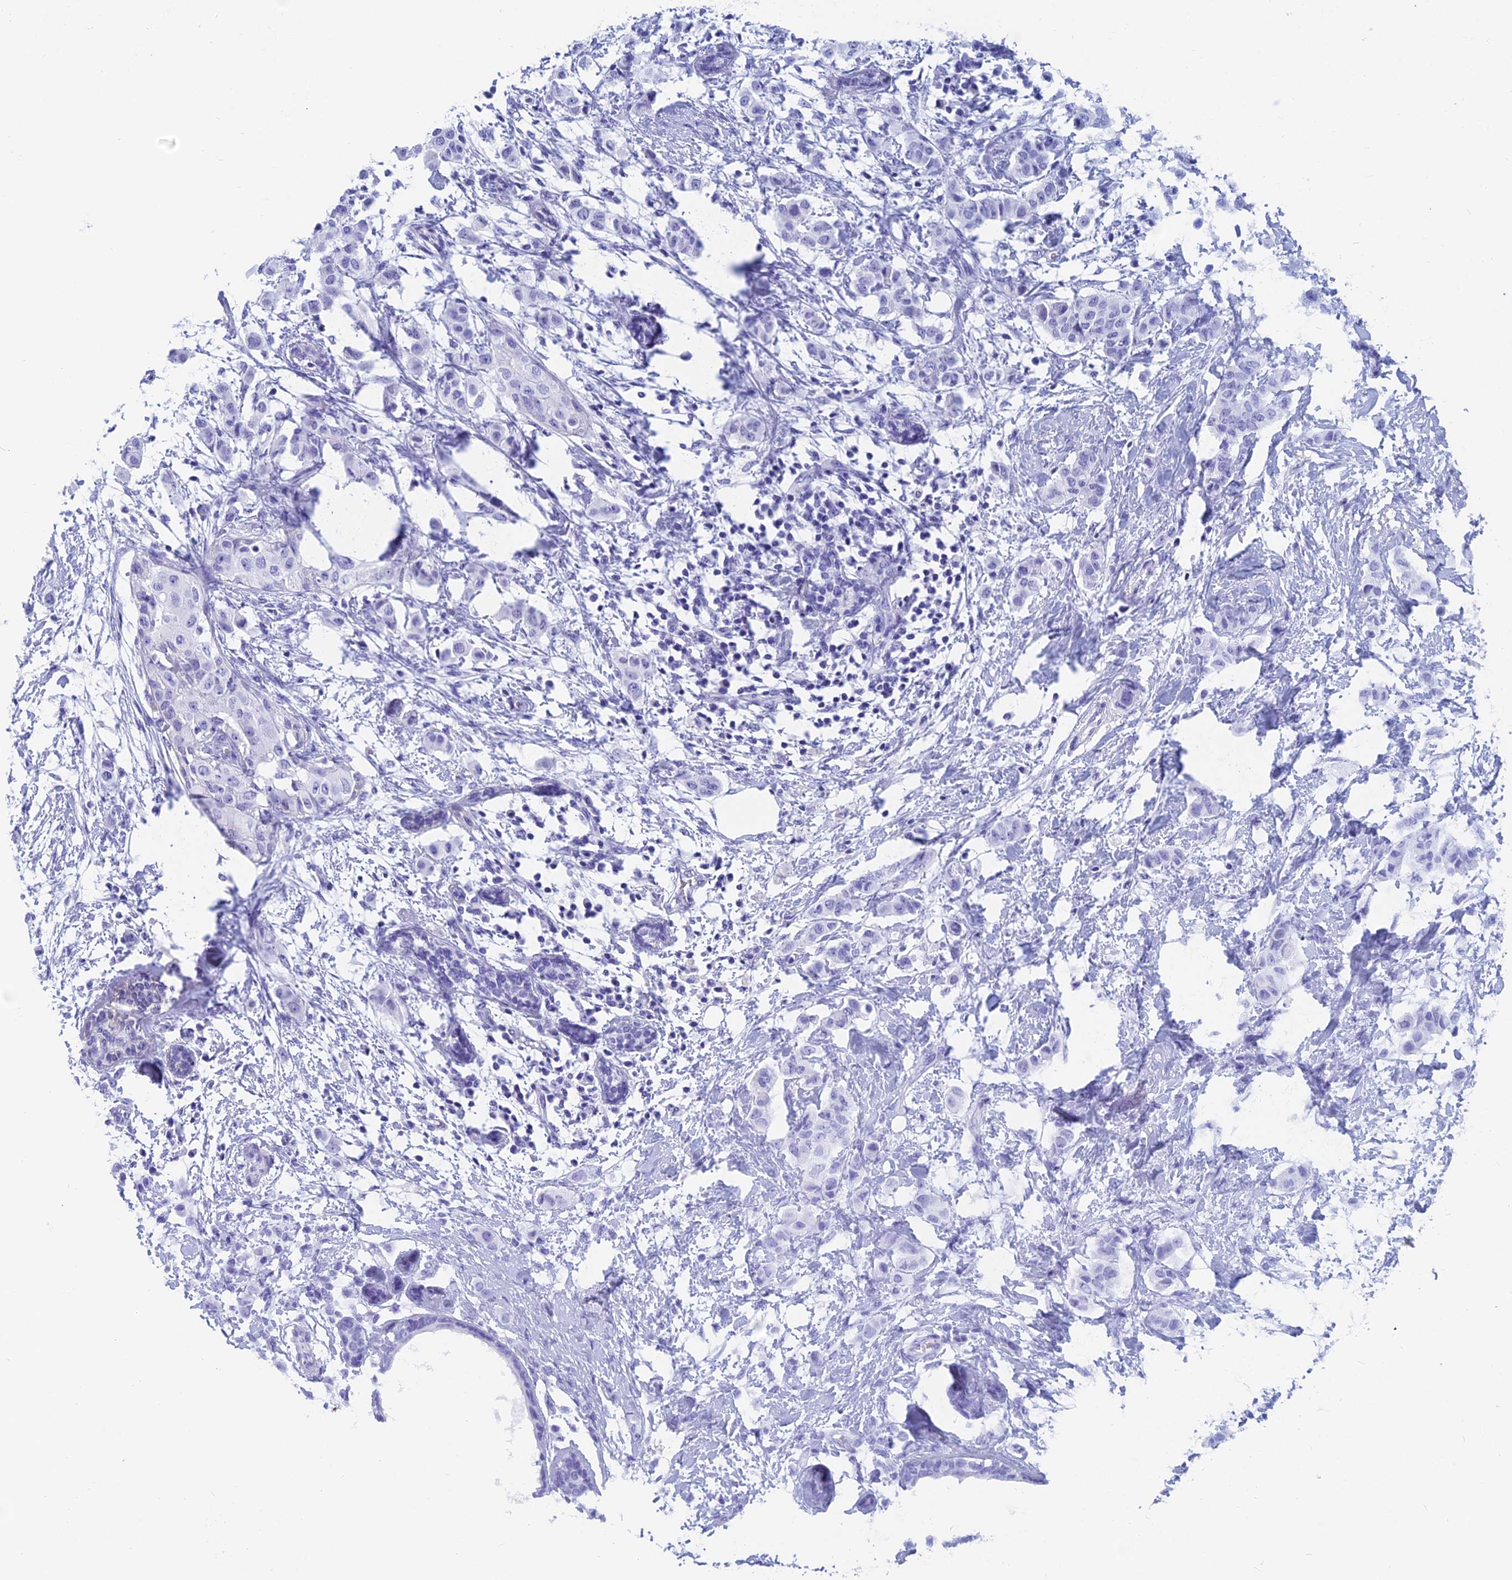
{"staining": {"intensity": "negative", "quantity": "none", "location": "none"}, "tissue": "breast cancer", "cell_type": "Tumor cells", "image_type": "cancer", "snomed": [{"axis": "morphology", "description": "Duct carcinoma"}, {"axis": "topography", "description": "Breast"}], "caption": "Immunohistochemical staining of human infiltrating ductal carcinoma (breast) displays no significant expression in tumor cells.", "gene": "CAPS", "patient": {"sex": "female", "age": 40}}